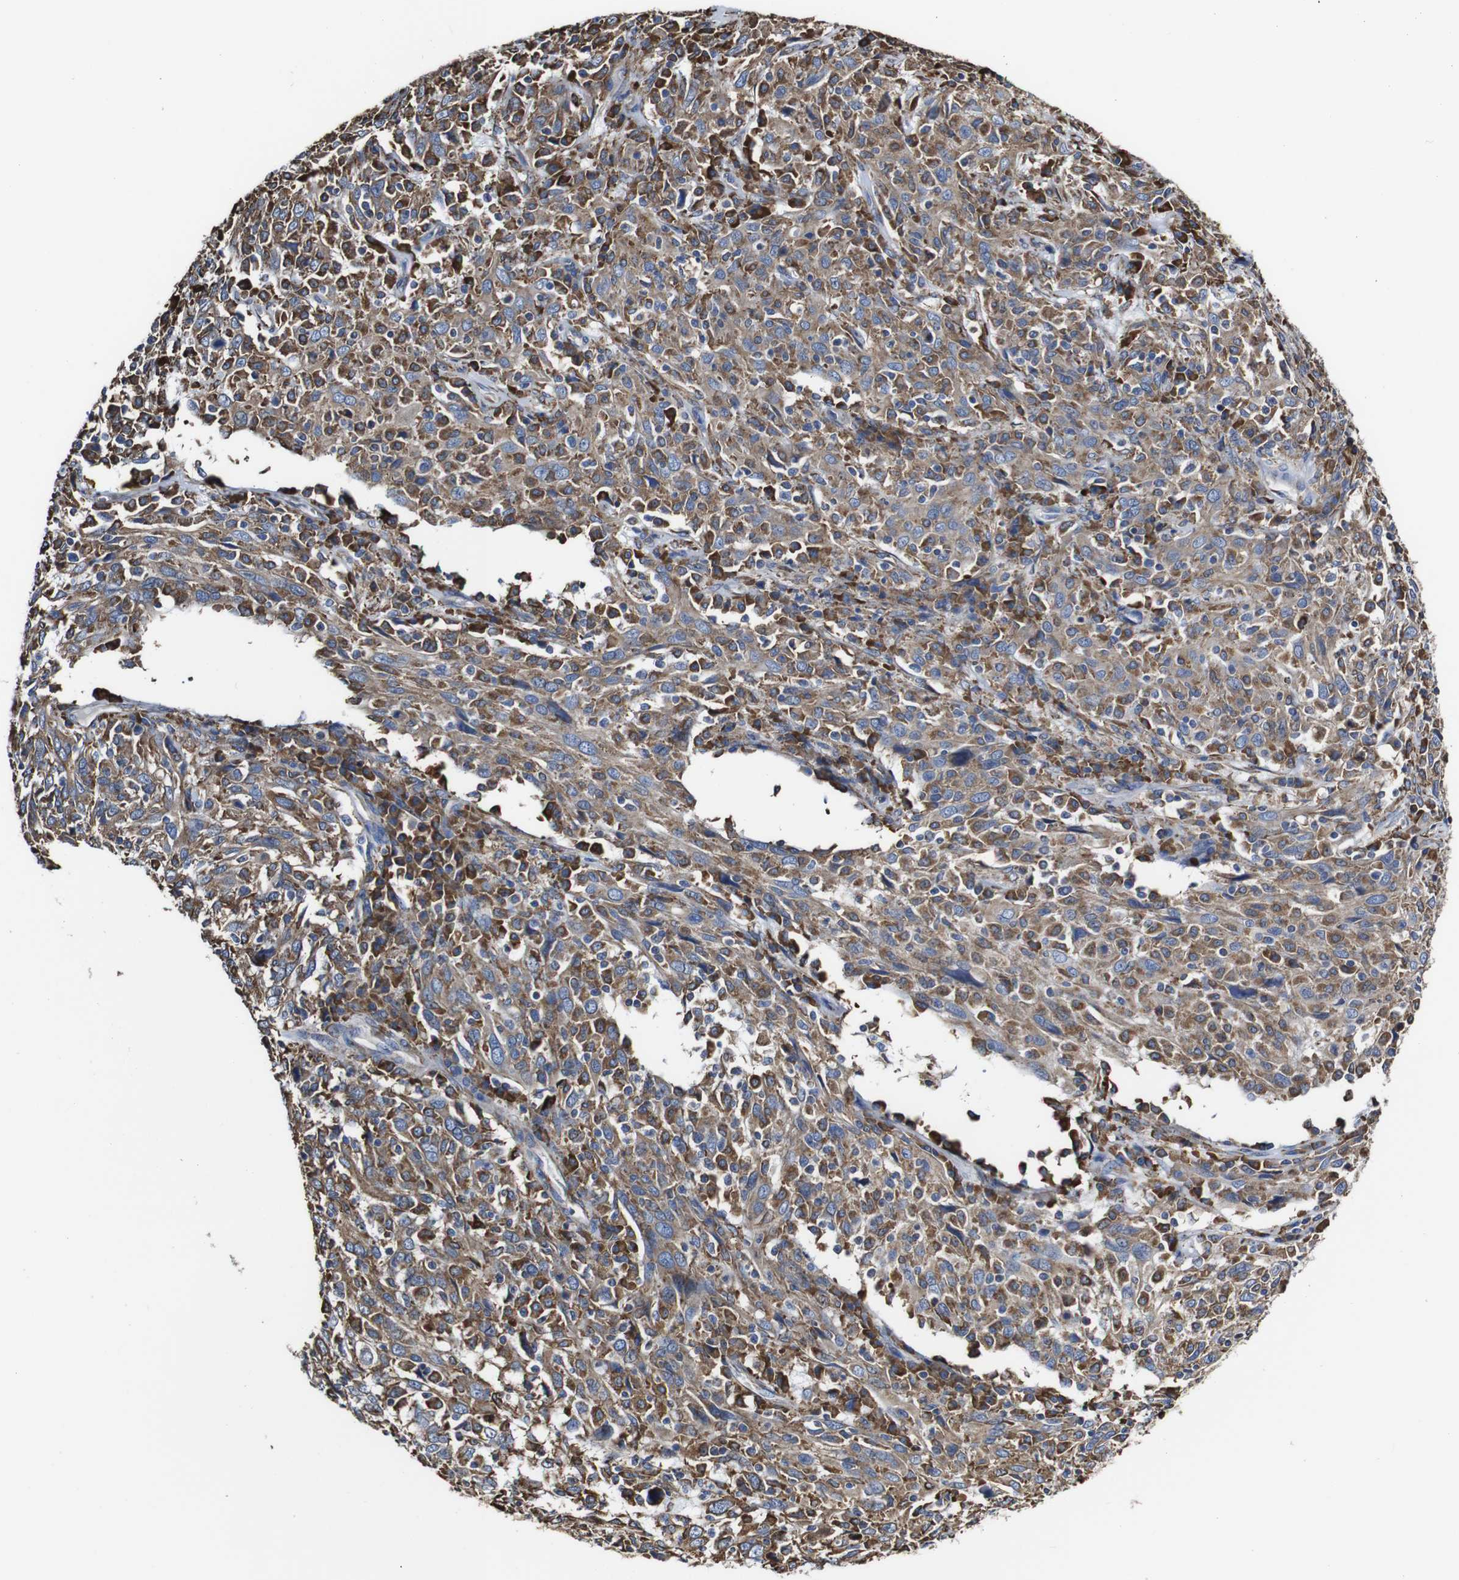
{"staining": {"intensity": "moderate", "quantity": ">75%", "location": "cytoplasmic/membranous"}, "tissue": "cervical cancer", "cell_type": "Tumor cells", "image_type": "cancer", "snomed": [{"axis": "morphology", "description": "Squamous cell carcinoma, NOS"}, {"axis": "topography", "description": "Cervix"}], "caption": "Tumor cells reveal medium levels of moderate cytoplasmic/membranous staining in approximately >75% of cells in cervical squamous cell carcinoma.", "gene": "PPIB", "patient": {"sex": "female", "age": 46}}